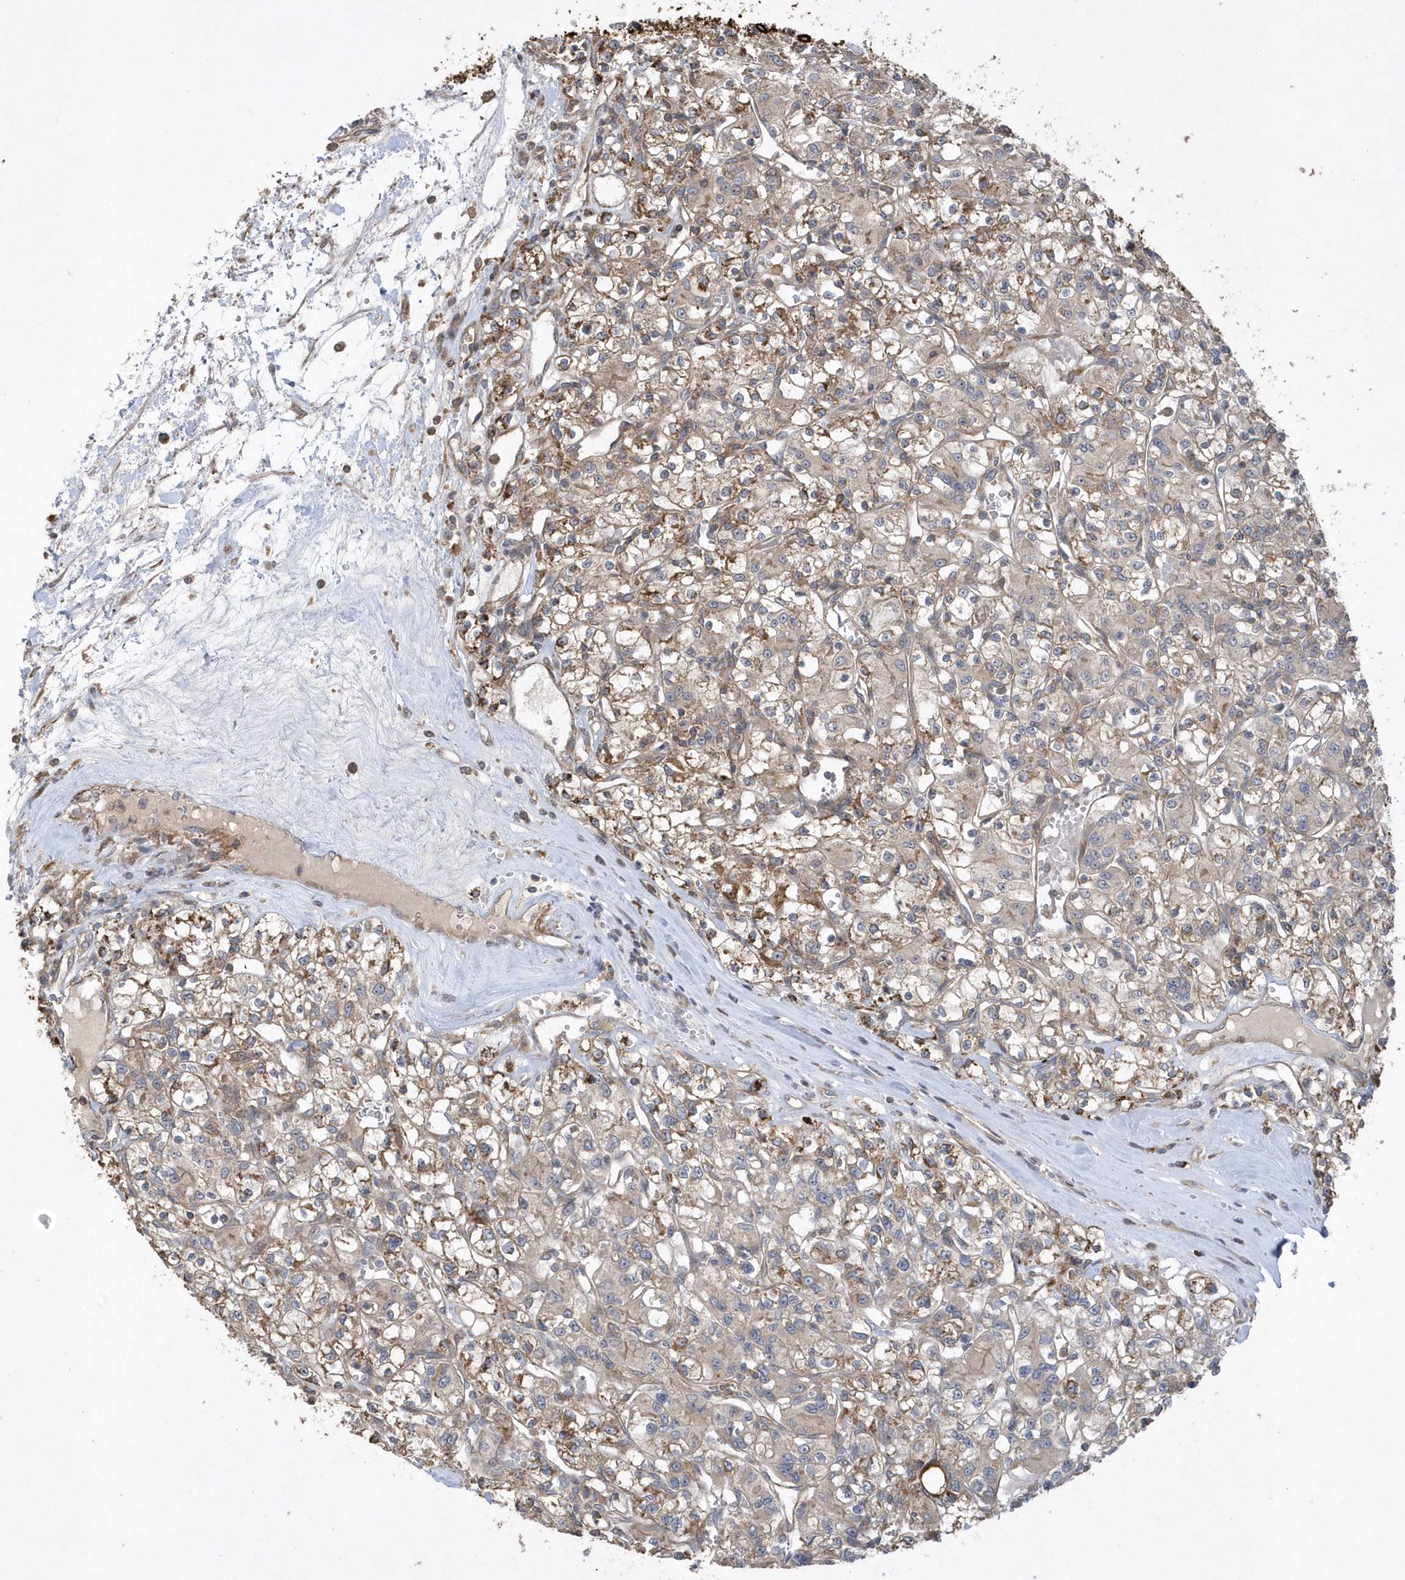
{"staining": {"intensity": "strong", "quantity": "<25%", "location": "cytoplasmic/membranous"}, "tissue": "renal cancer", "cell_type": "Tumor cells", "image_type": "cancer", "snomed": [{"axis": "morphology", "description": "Adenocarcinoma, NOS"}, {"axis": "topography", "description": "Kidney"}], "caption": "Protein expression analysis of human renal cancer (adenocarcinoma) reveals strong cytoplasmic/membranous positivity in about <25% of tumor cells.", "gene": "SENP8", "patient": {"sex": "female", "age": 59}}